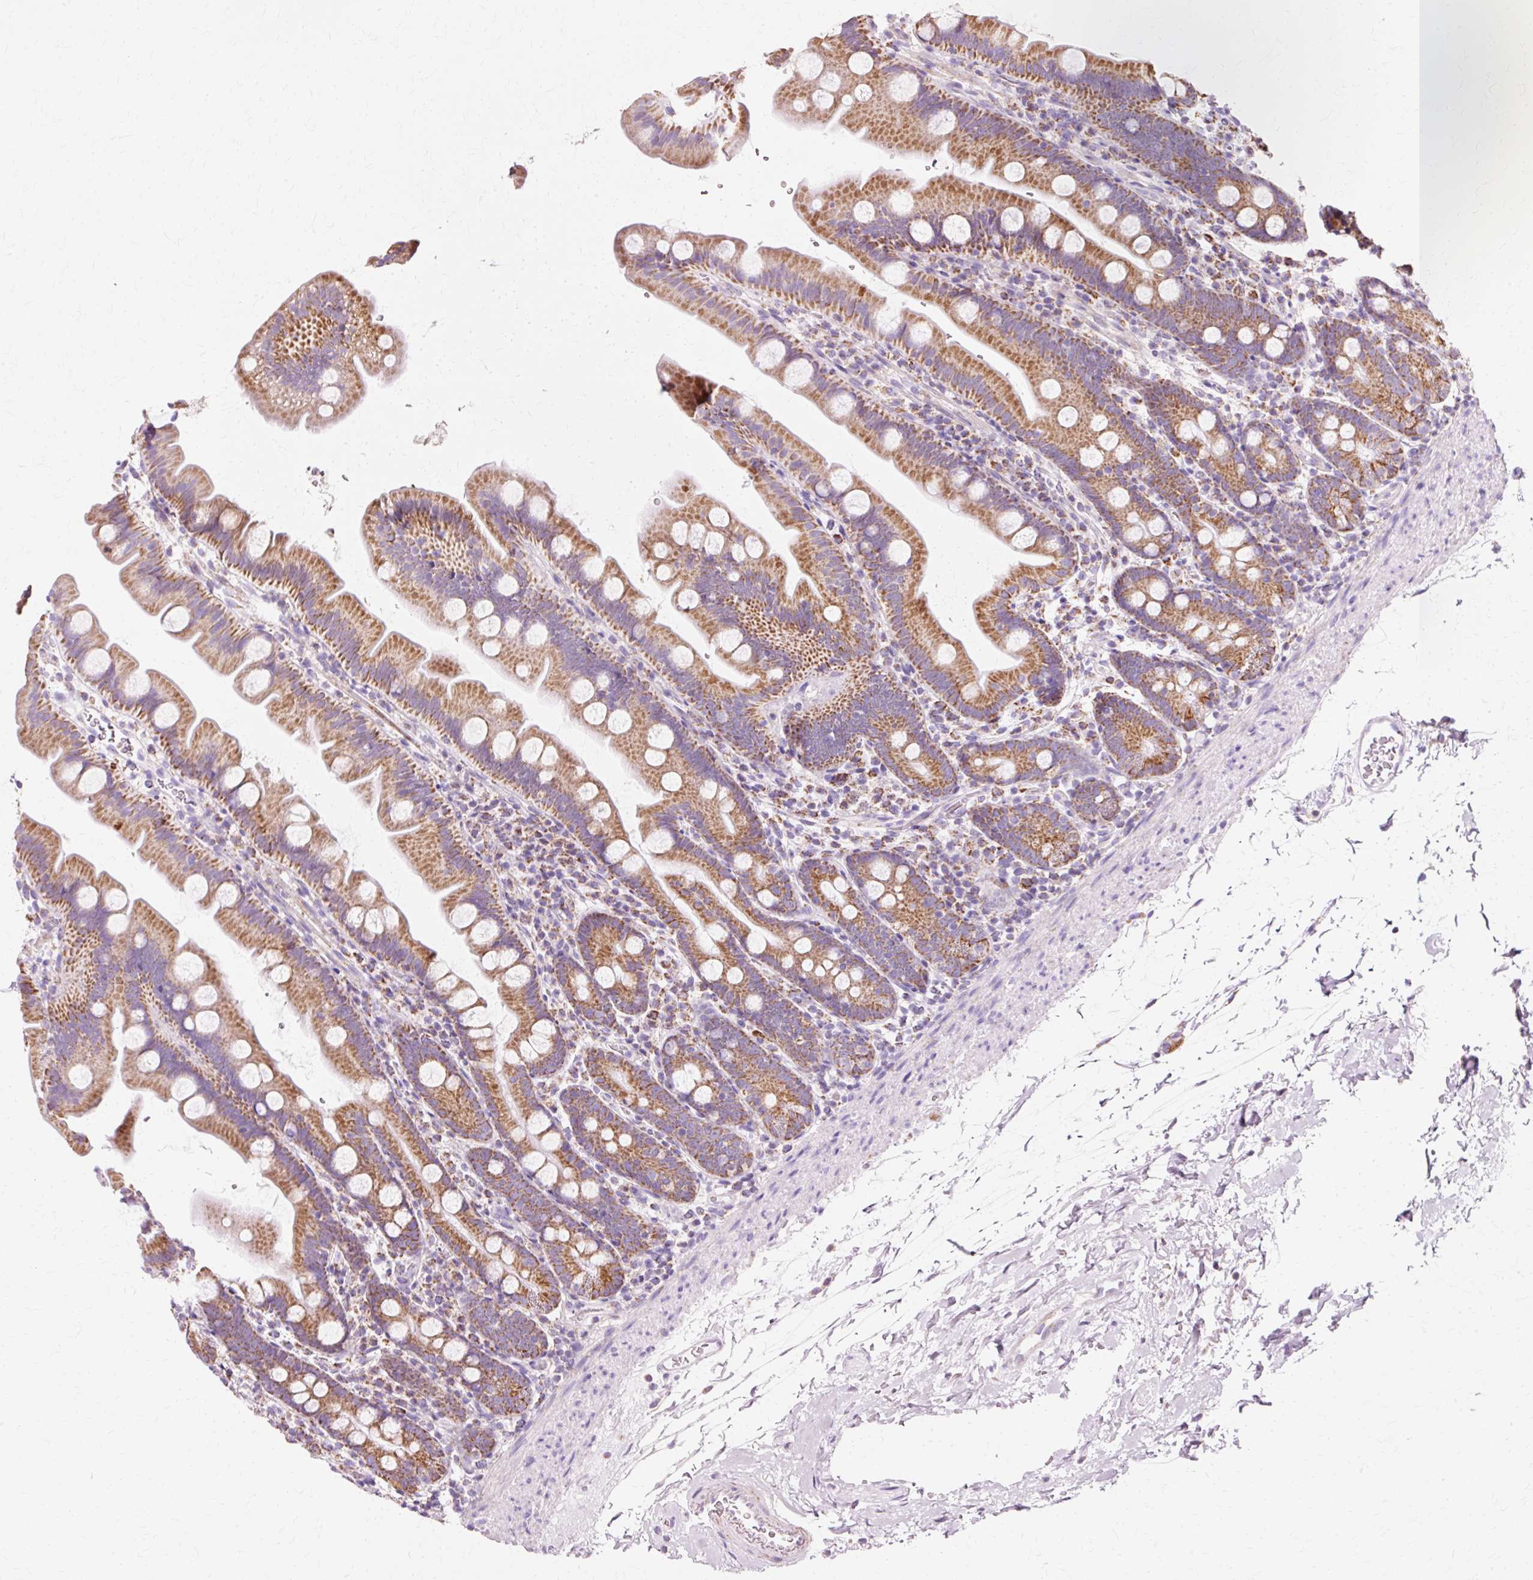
{"staining": {"intensity": "strong", "quantity": ">75%", "location": "cytoplasmic/membranous"}, "tissue": "small intestine", "cell_type": "Glandular cells", "image_type": "normal", "snomed": [{"axis": "morphology", "description": "Normal tissue, NOS"}, {"axis": "topography", "description": "Small intestine"}], "caption": "Protein staining exhibits strong cytoplasmic/membranous staining in about >75% of glandular cells in unremarkable small intestine. Nuclei are stained in blue.", "gene": "ATP5PO", "patient": {"sex": "female", "age": 68}}